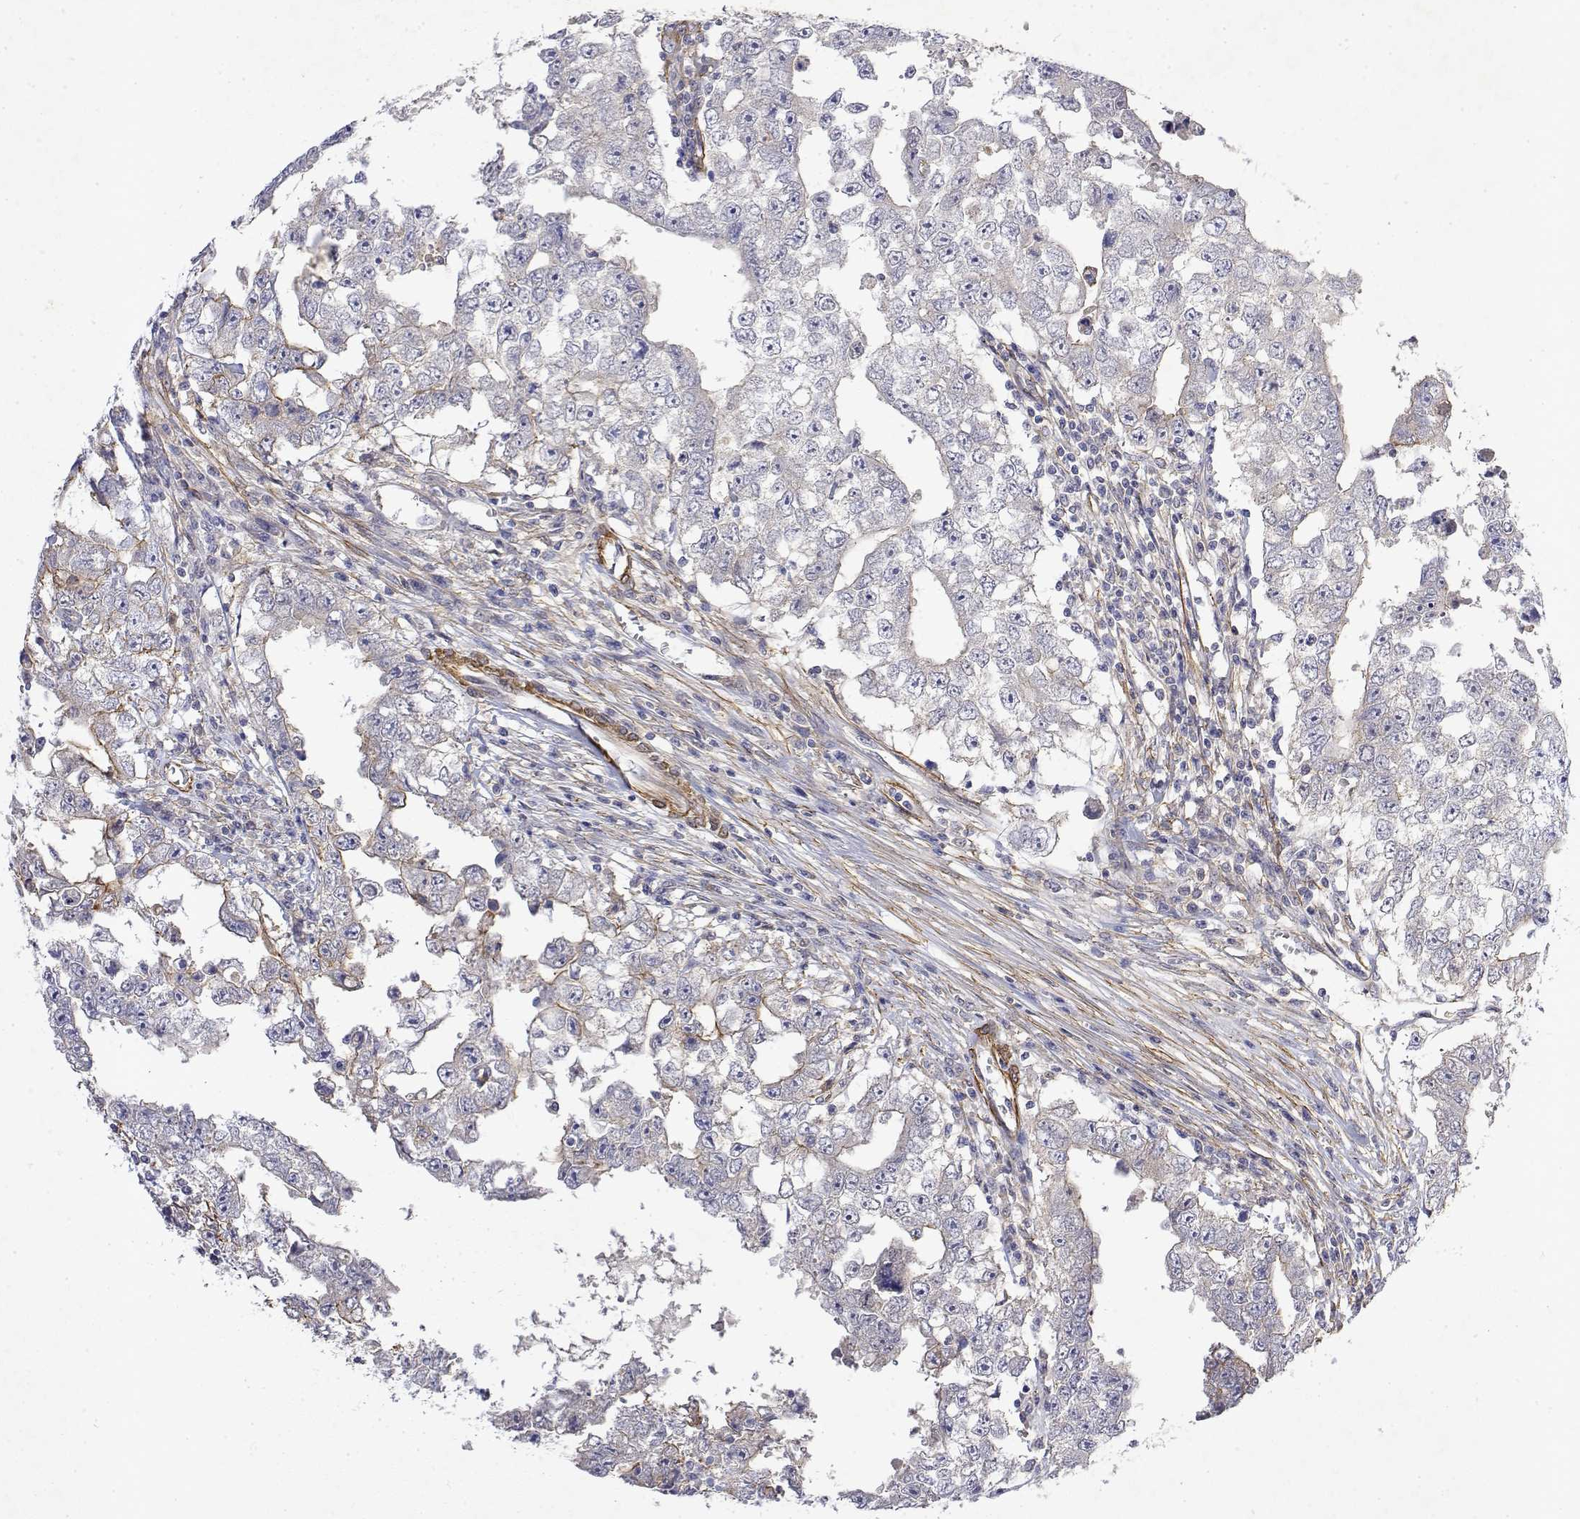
{"staining": {"intensity": "negative", "quantity": "none", "location": "none"}, "tissue": "testis cancer", "cell_type": "Tumor cells", "image_type": "cancer", "snomed": [{"axis": "morphology", "description": "Carcinoma, Embryonal, NOS"}, {"axis": "topography", "description": "Testis"}], "caption": "An IHC image of testis cancer is shown. There is no staining in tumor cells of testis cancer. Brightfield microscopy of immunohistochemistry (IHC) stained with DAB (3,3'-diaminobenzidine) (brown) and hematoxylin (blue), captured at high magnification.", "gene": "SOWAHD", "patient": {"sex": "male", "age": 36}}